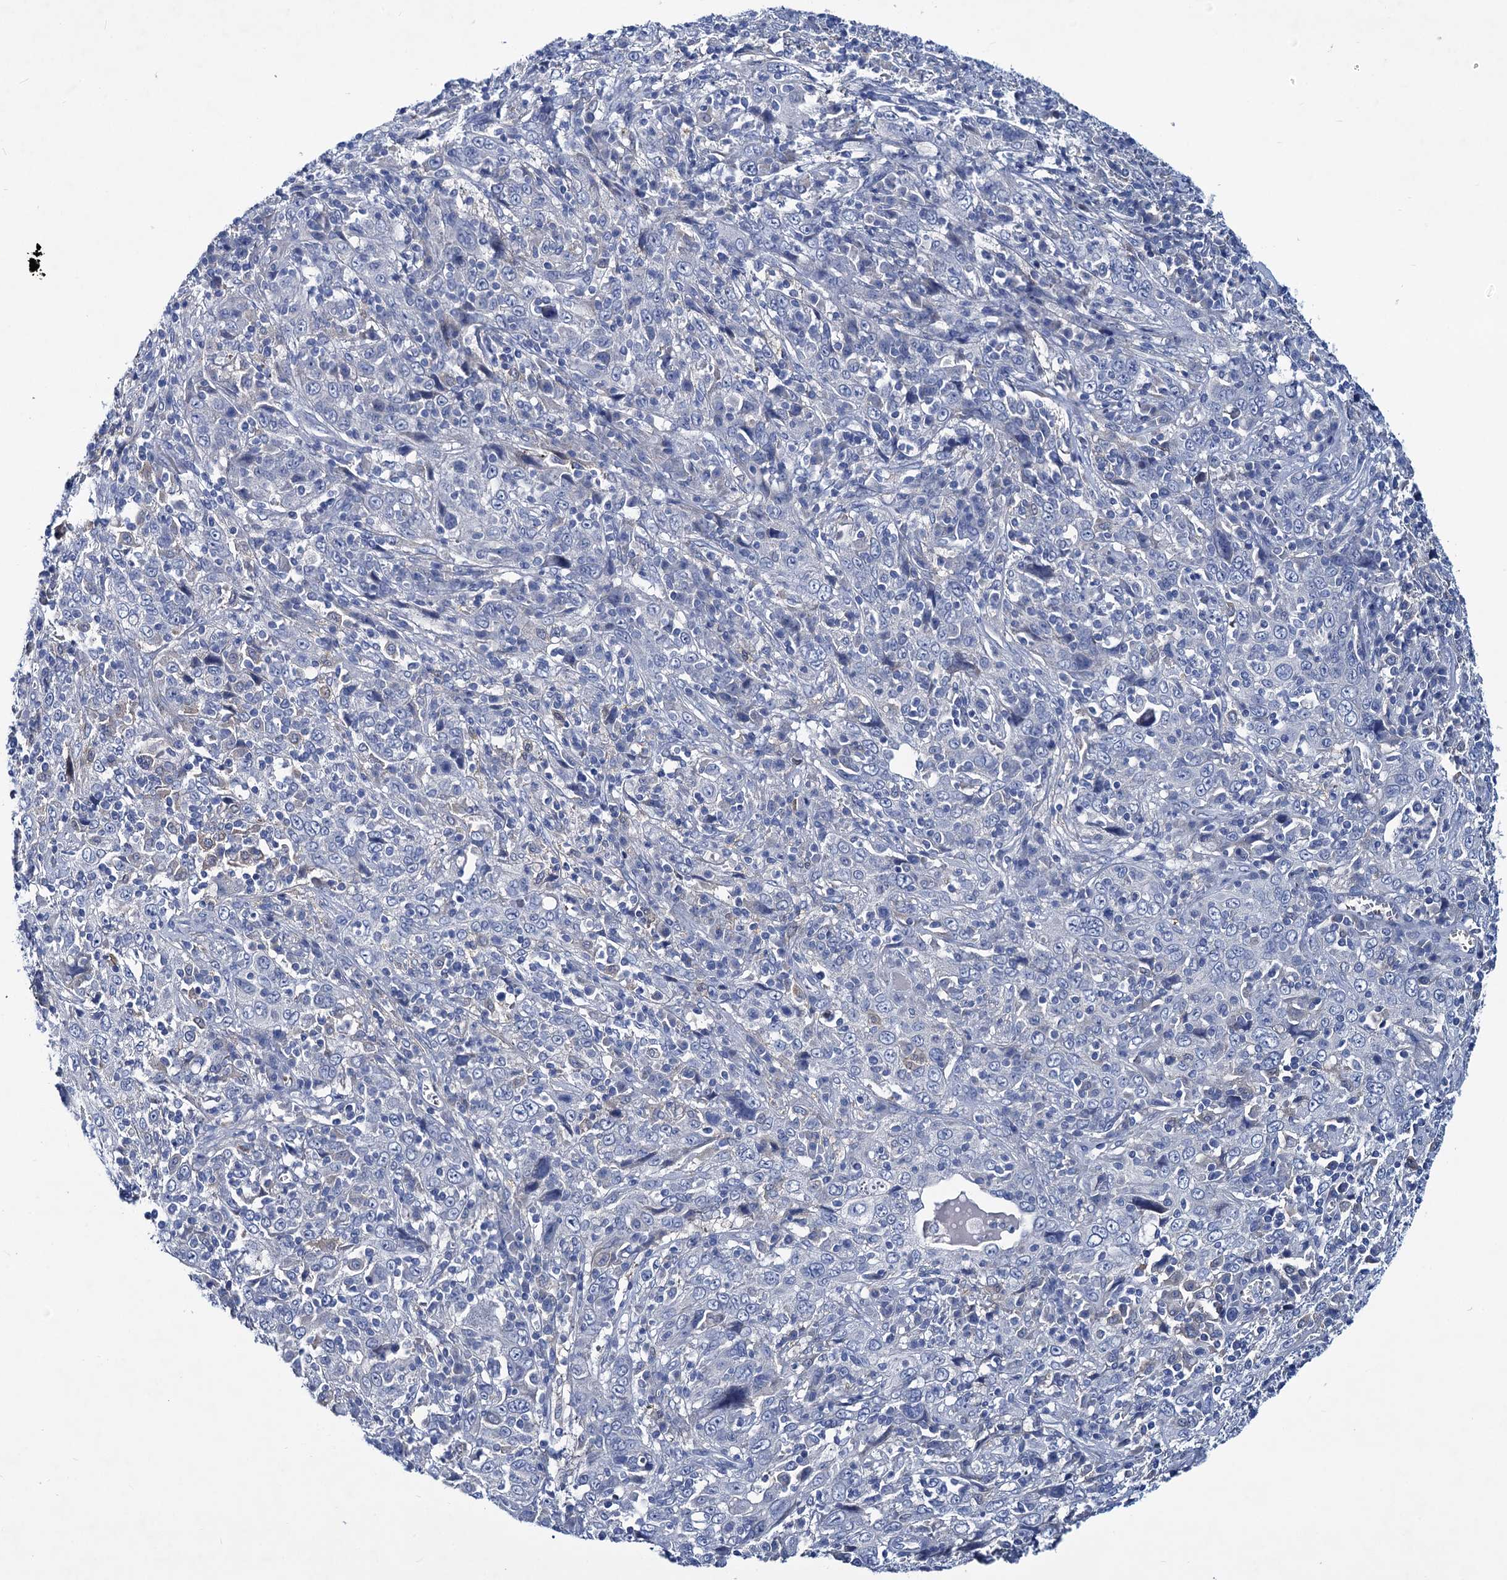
{"staining": {"intensity": "negative", "quantity": "none", "location": "none"}, "tissue": "cervical cancer", "cell_type": "Tumor cells", "image_type": "cancer", "snomed": [{"axis": "morphology", "description": "Squamous cell carcinoma, NOS"}, {"axis": "topography", "description": "Cervix"}], "caption": "Tumor cells show no significant protein staining in squamous cell carcinoma (cervical).", "gene": "RTKN2", "patient": {"sex": "female", "age": 46}}